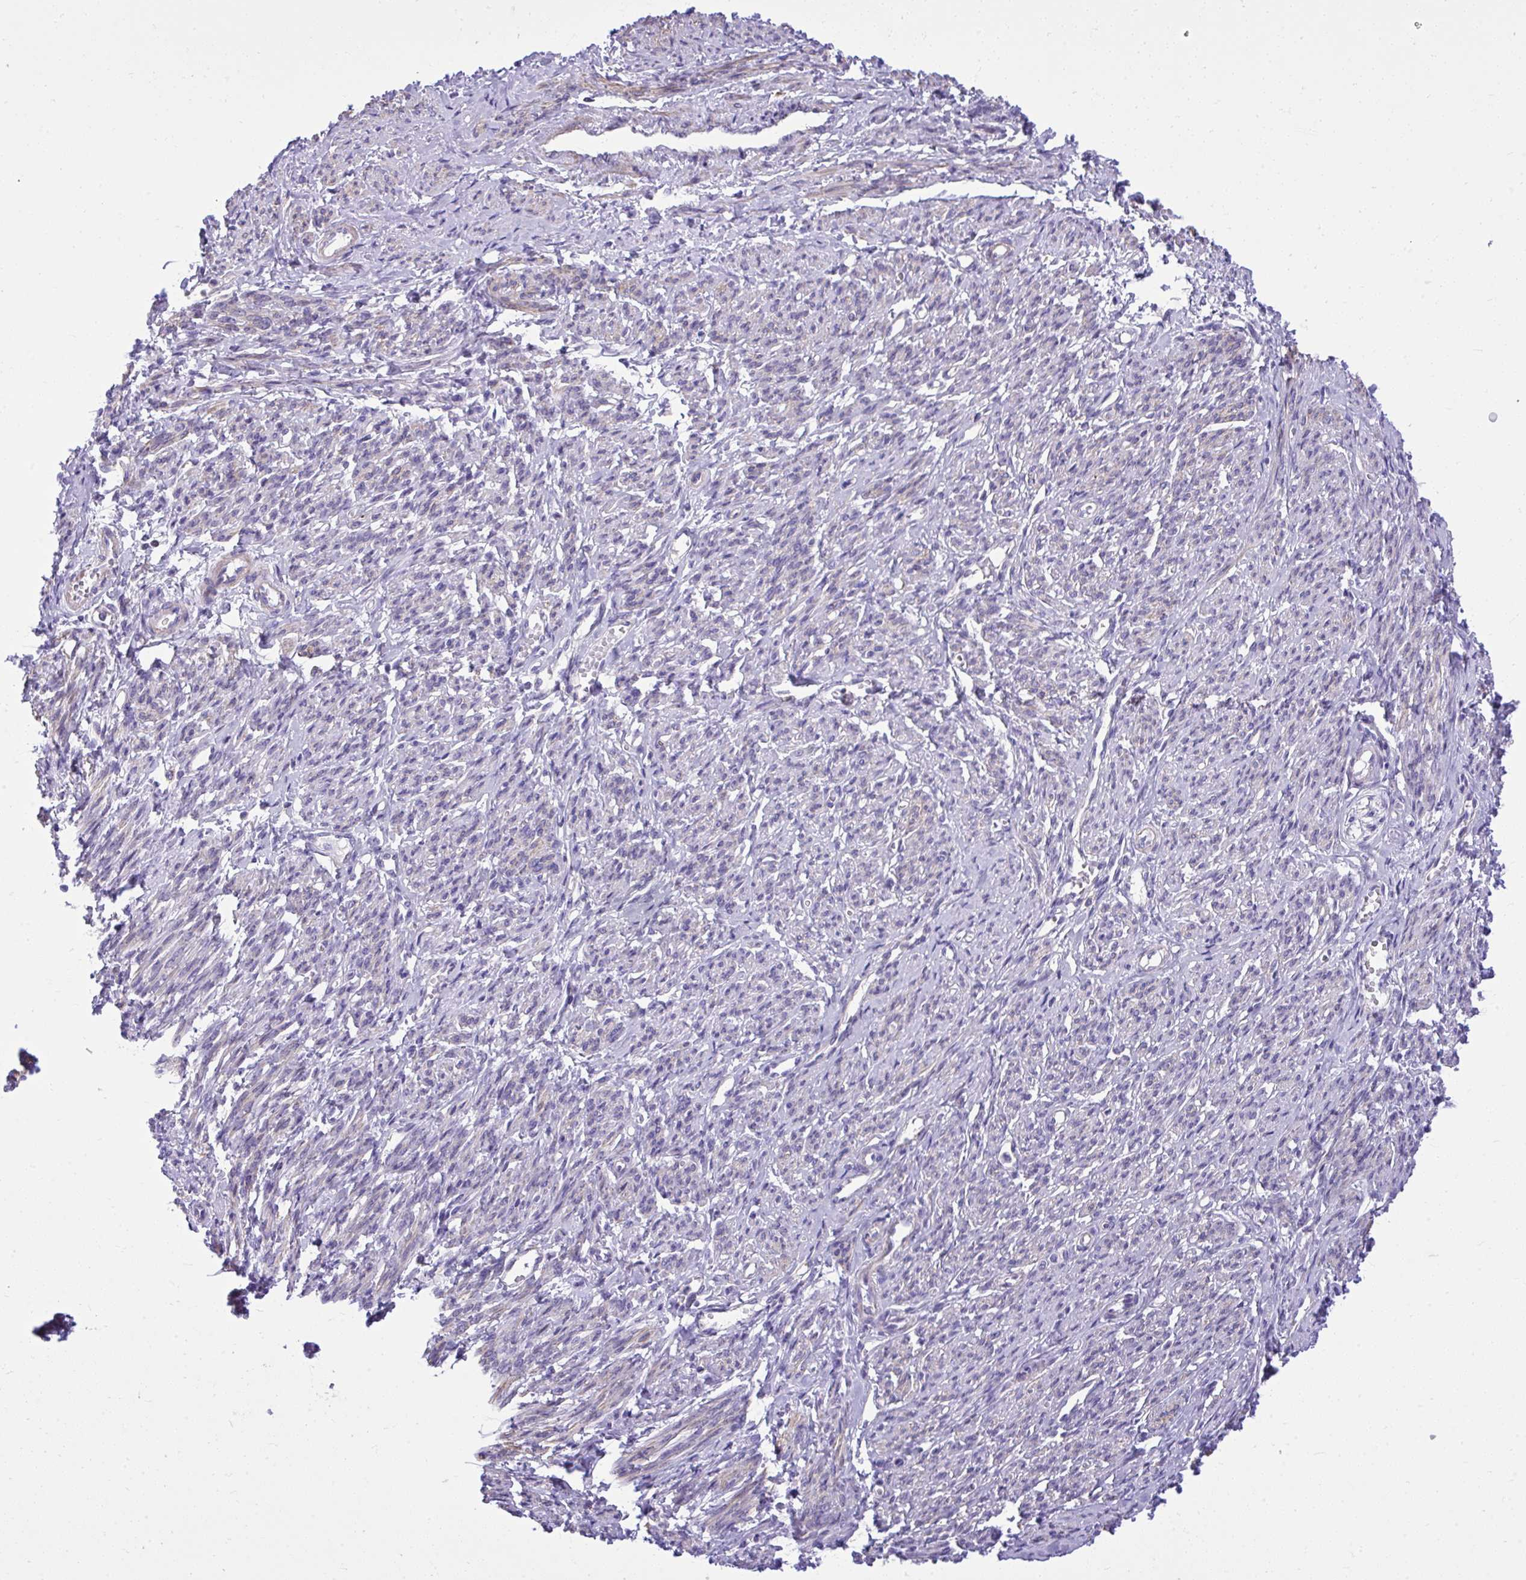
{"staining": {"intensity": "weak", "quantity": "25%-75%", "location": "cytoplasmic/membranous"}, "tissue": "smooth muscle", "cell_type": "Smooth muscle cells", "image_type": "normal", "snomed": [{"axis": "morphology", "description": "Normal tissue, NOS"}, {"axis": "topography", "description": "Smooth muscle"}], "caption": "The image shows immunohistochemical staining of normal smooth muscle. There is weak cytoplasmic/membranous staining is seen in about 25%-75% of smooth muscle cells.", "gene": "GRK4", "patient": {"sex": "female", "age": 65}}